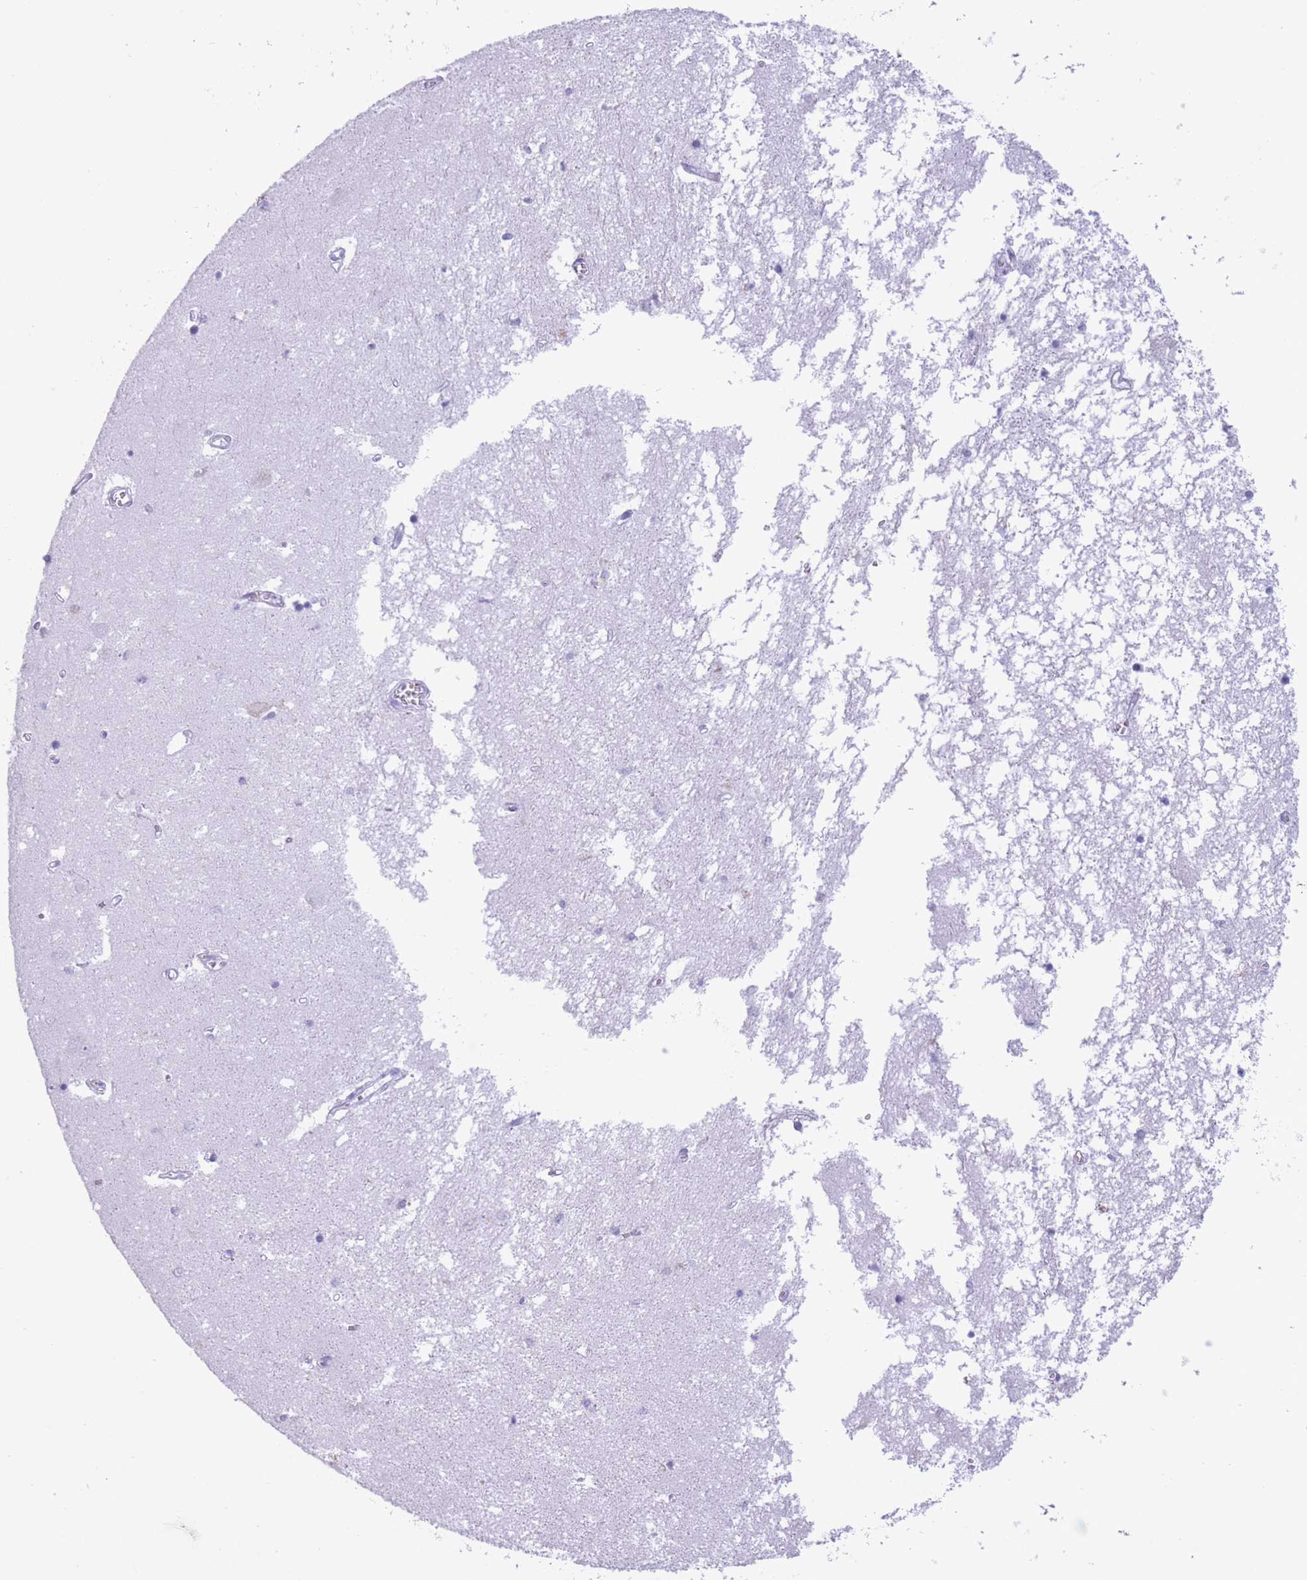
{"staining": {"intensity": "negative", "quantity": "none", "location": "none"}, "tissue": "hippocampus", "cell_type": "Glial cells", "image_type": "normal", "snomed": [{"axis": "morphology", "description": "Normal tissue, NOS"}, {"axis": "topography", "description": "Hippocampus"}], "caption": "Normal hippocampus was stained to show a protein in brown. There is no significant staining in glial cells.", "gene": "OR4F16", "patient": {"sex": "male", "age": 70}}